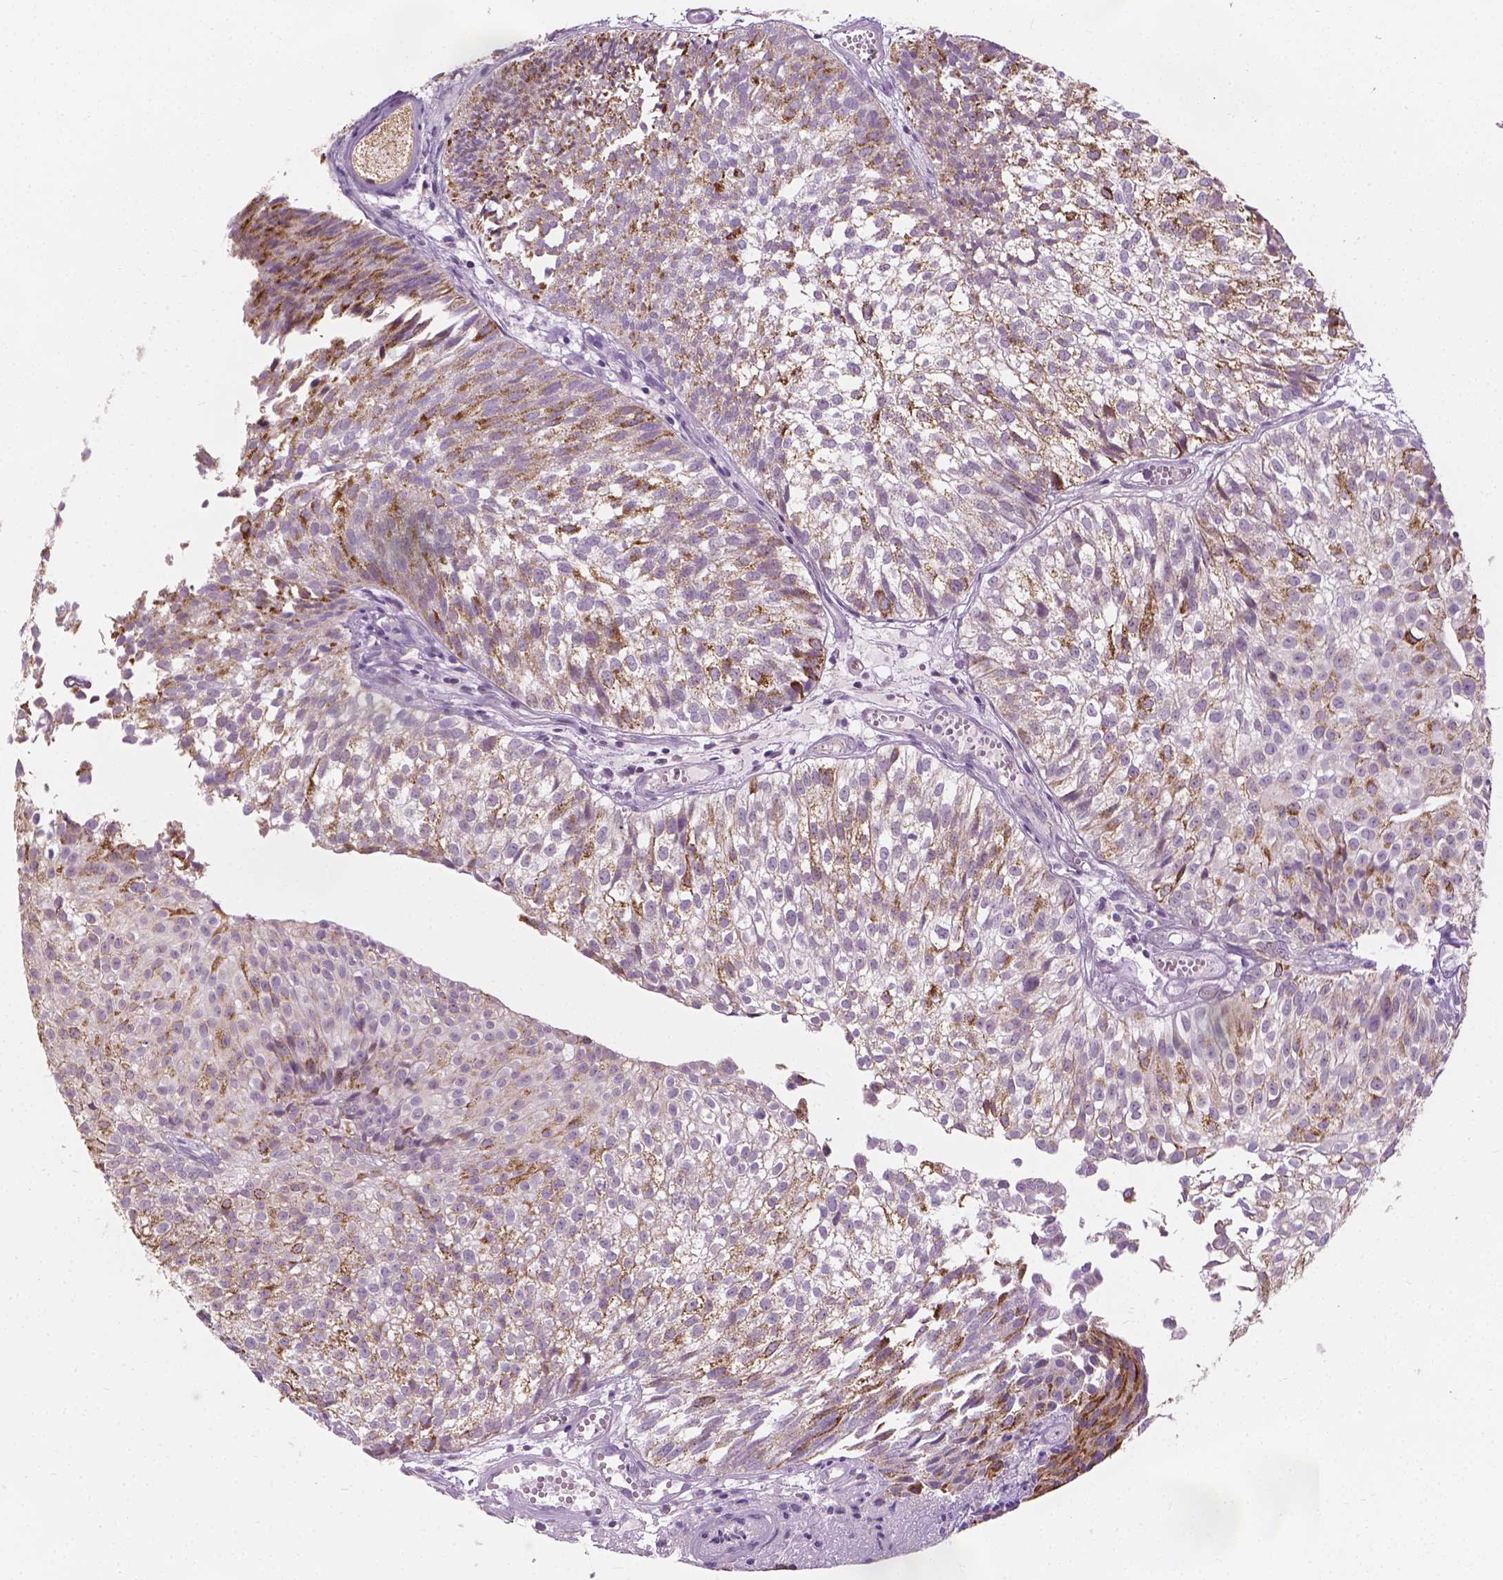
{"staining": {"intensity": "moderate", "quantity": "25%-75%", "location": "cytoplasmic/membranous"}, "tissue": "urothelial cancer", "cell_type": "Tumor cells", "image_type": "cancer", "snomed": [{"axis": "morphology", "description": "Urothelial carcinoma, Low grade"}, {"axis": "topography", "description": "Urinary bladder"}], "caption": "A medium amount of moderate cytoplasmic/membranous staining is present in about 25%-75% of tumor cells in low-grade urothelial carcinoma tissue. (Stains: DAB in brown, nuclei in blue, Microscopy: brightfield microscopy at high magnification).", "gene": "CFAP126", "patient": {"sex": "male", "age": 70}}